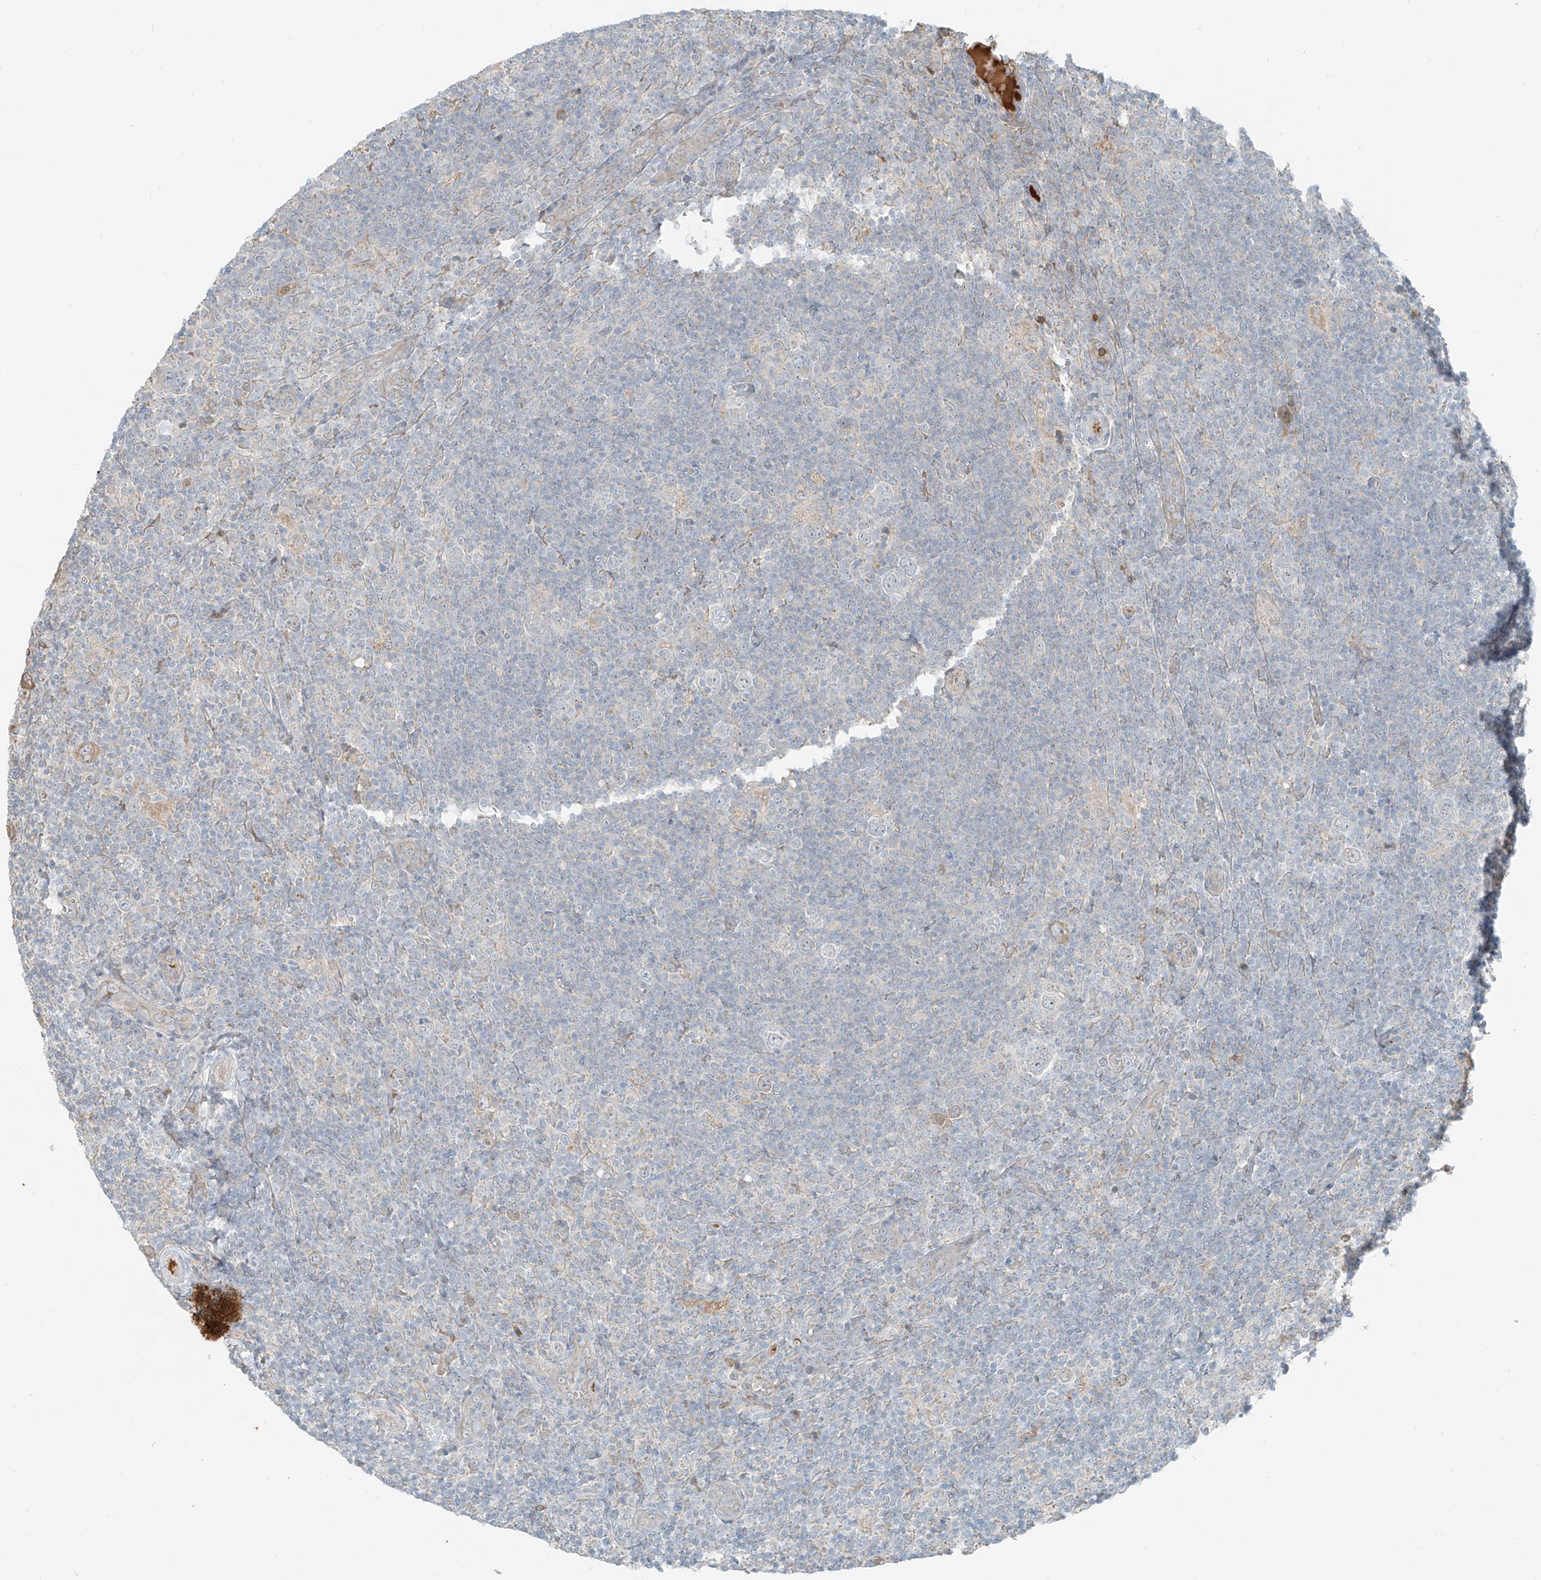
{"staining": {"intensity": "negative", "quantity": "none", "location": "none"}, "tissue": "lymphoma", "cell_type": "Tumor cells", "image_type": "cancer", "snomed": [{"axis": "morphology", "description": "Hodgkin's disease, NOS"}, {"axis": "topography", "description": "Lymph node"}], "caption": "This is an immunohistochemistry (IHC) micrograph of human lymphoma. There is no staining in tumor cells.", "gene": "FSTL1", "patient": {"sex": "female", "age": 57}}